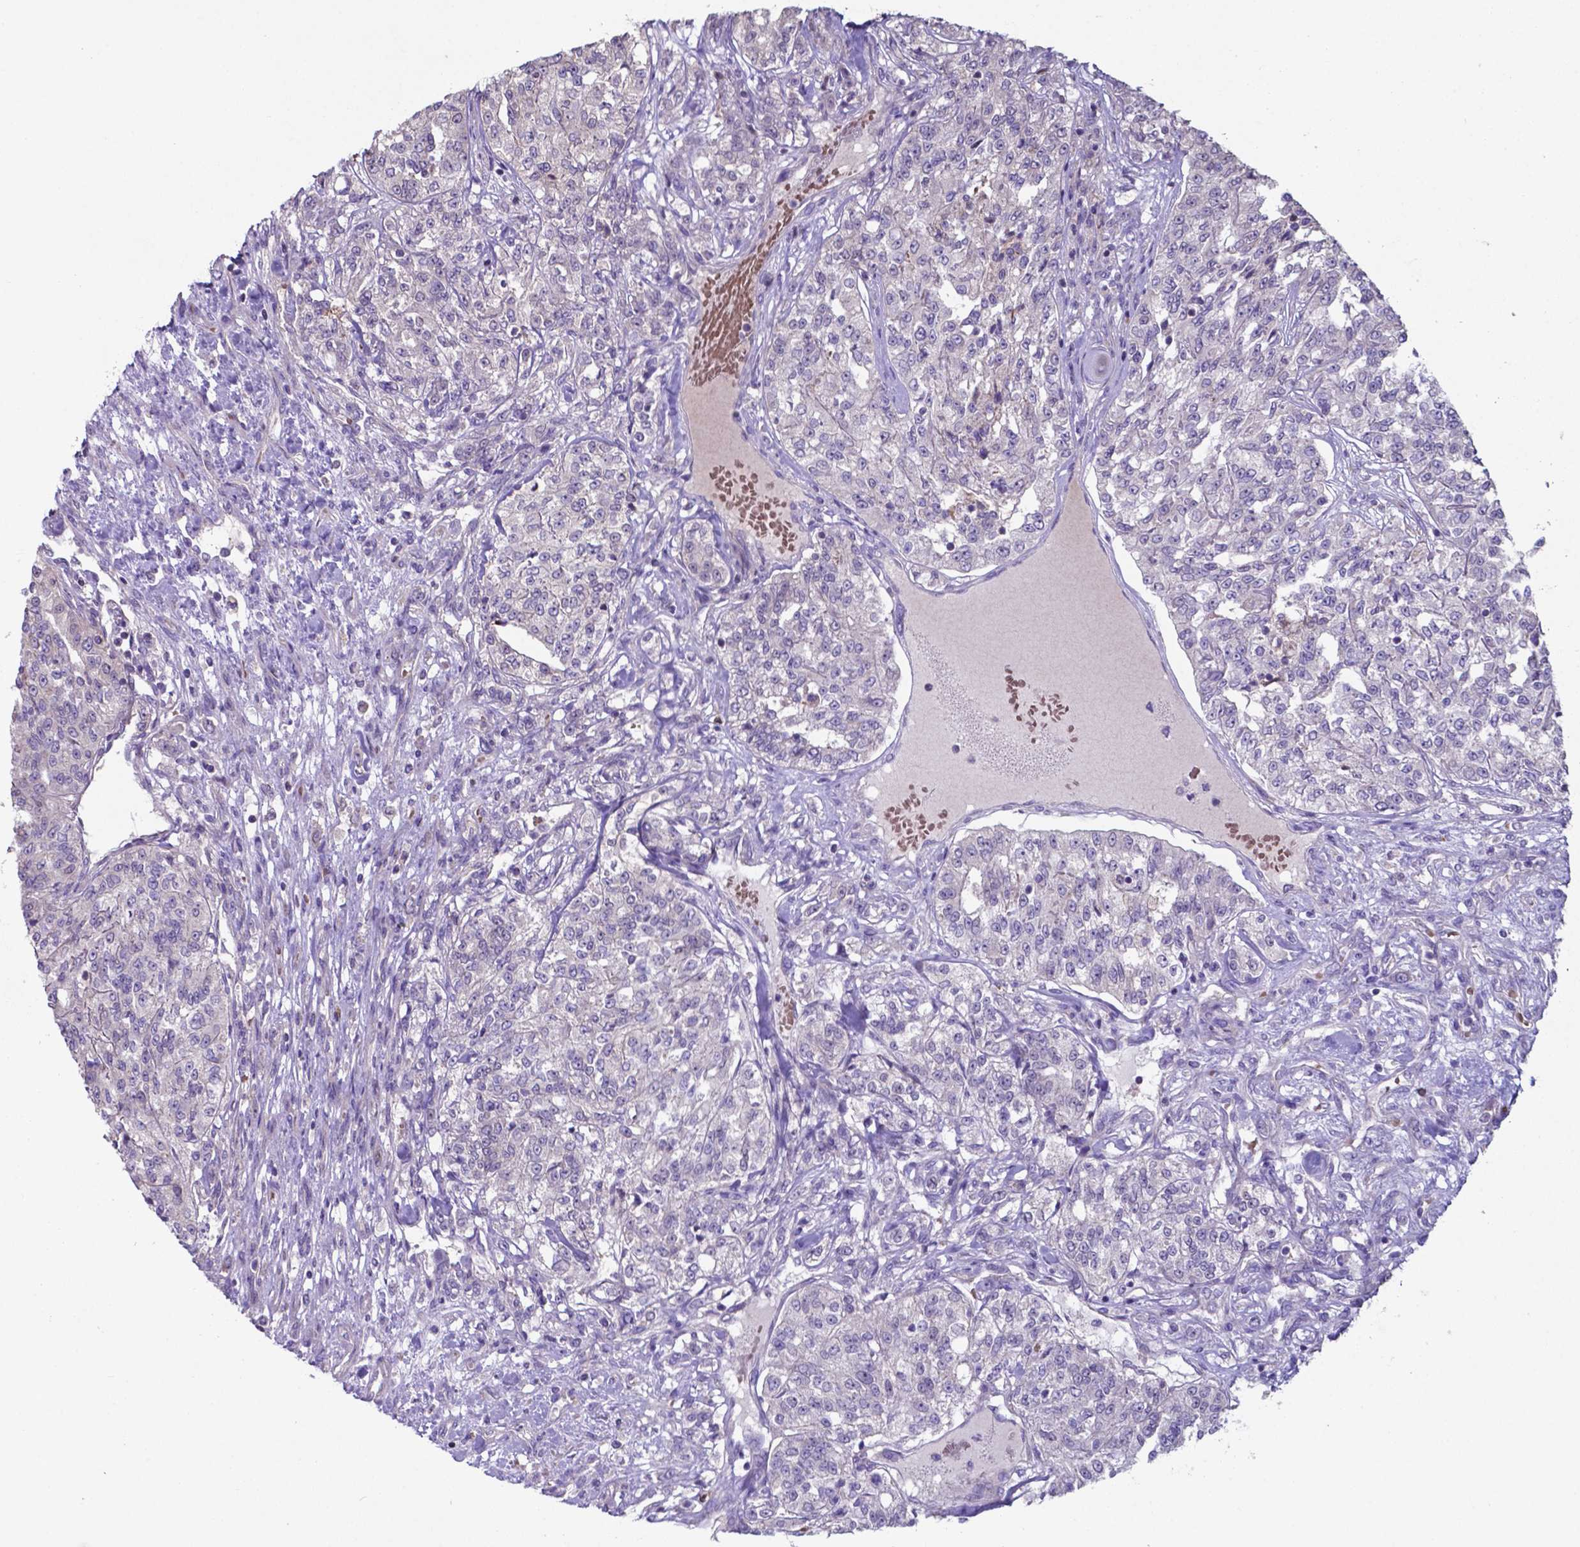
{"staining": {"intensity": "negative", "quantity": "none", "location": "none"}, "tissue": "renal cancer", "cell_type": "Tumor cells", "image_type": "cancer", "snomed": [{"axis": "morphology", "description": "Adenocarcinoma, NOS"}, {"axis": "topography", "description": "Kidney"}], "caption": "Photomicrograph shows no significant protein staining in tumor cells of adenocarcinoma (renal).", "gene": "TYRO3", "patient": {"sex": "female", "age": 63}}